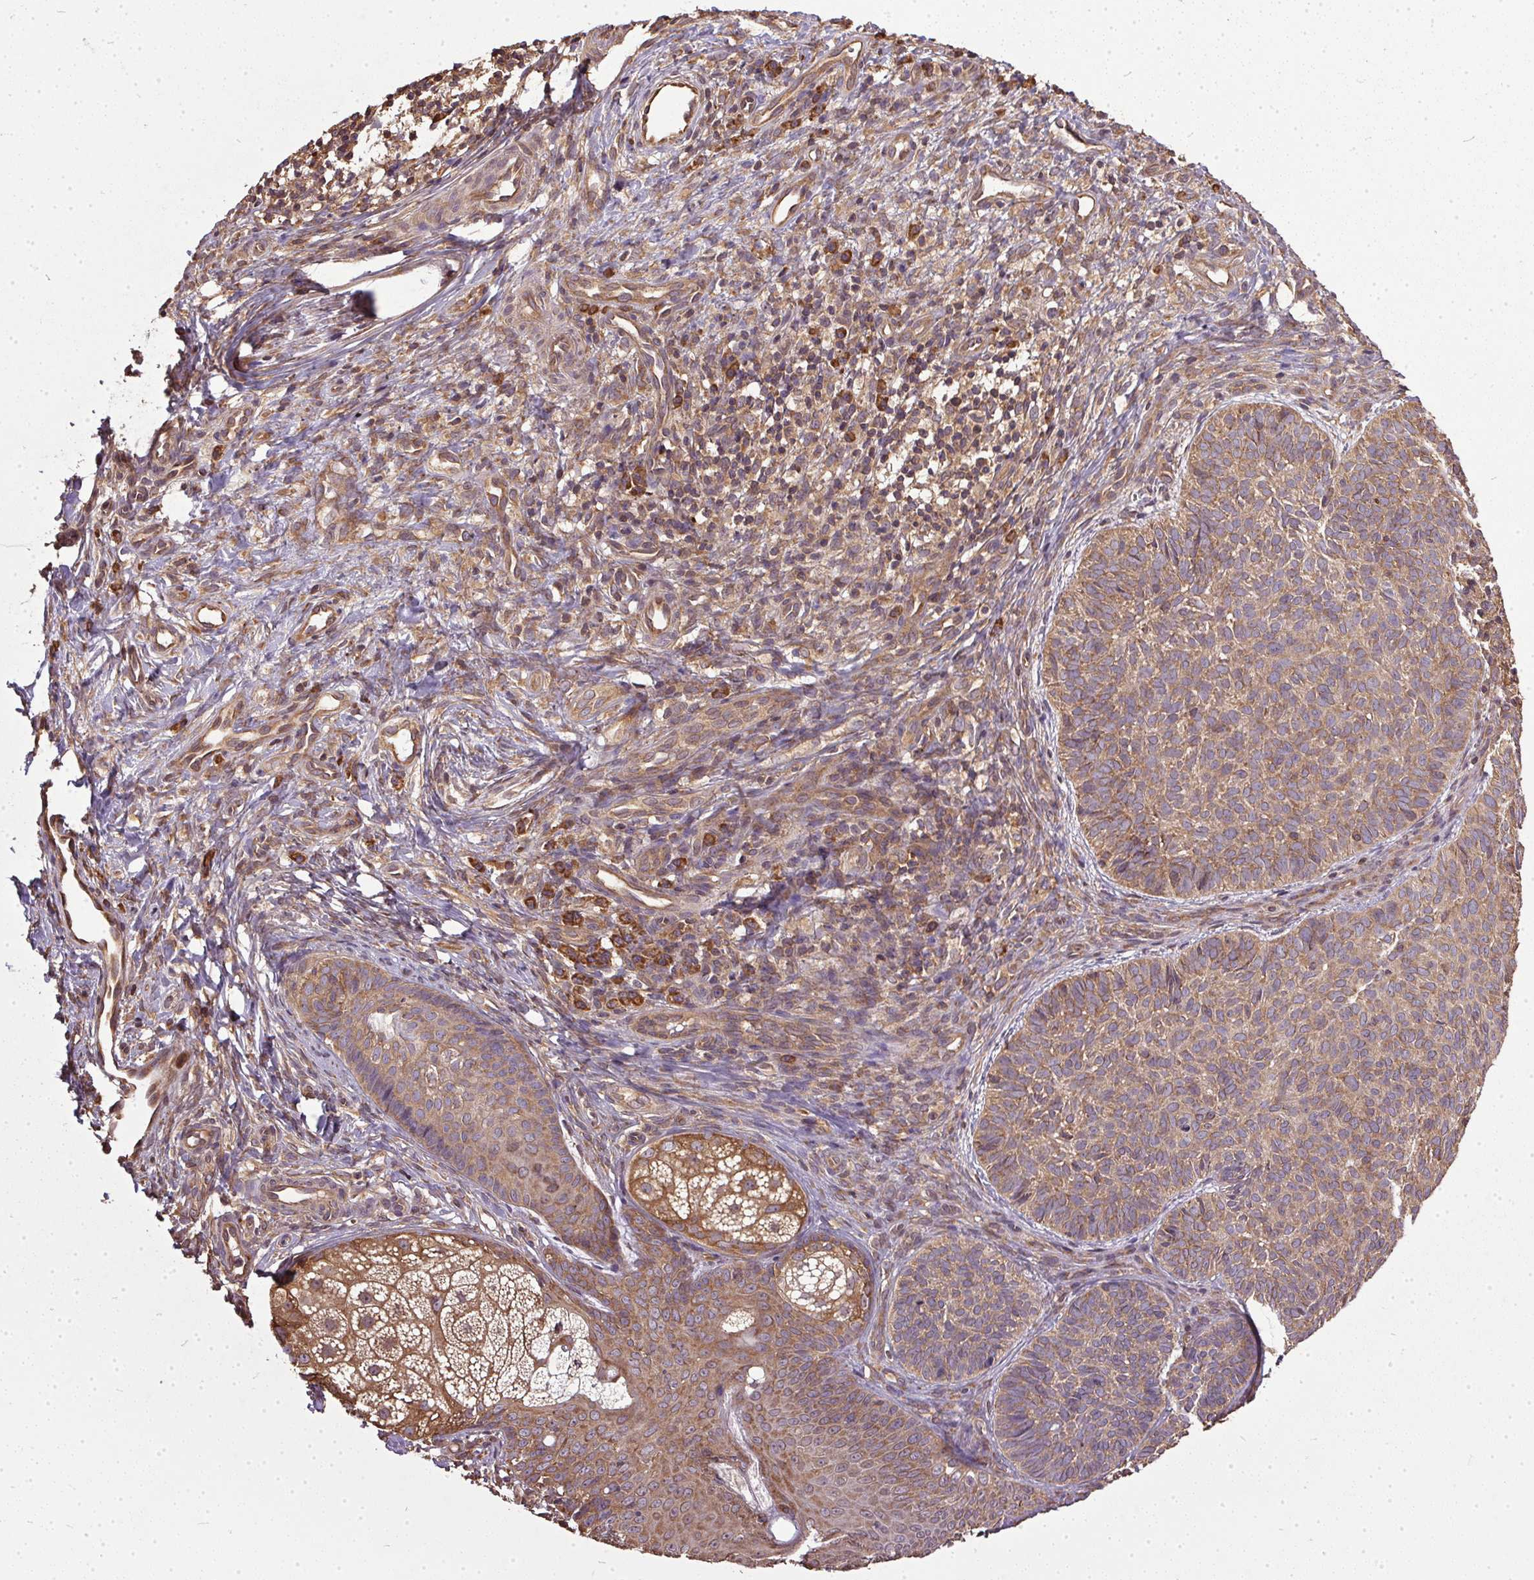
{"staining": {"intensity": "moderate", "quantity": ">75%", "location": "cytoplasmic/membranous"}, "tissue": "skin cancer", "cell_type": "Tumor cells", "image_type": "cancer", "snomed": [{"axis": "morphology", "description": "Basal cell carcinoma"}, {"axis": "topography", "description": "Skin"}], "caption": "Protein staining of skin cancer tissue shows moderate cytoplasmic/membranous expression in about >75% of tumor cells.", "gene": "EIF2S1", "patient": {"sex": "male", "age": 57}}